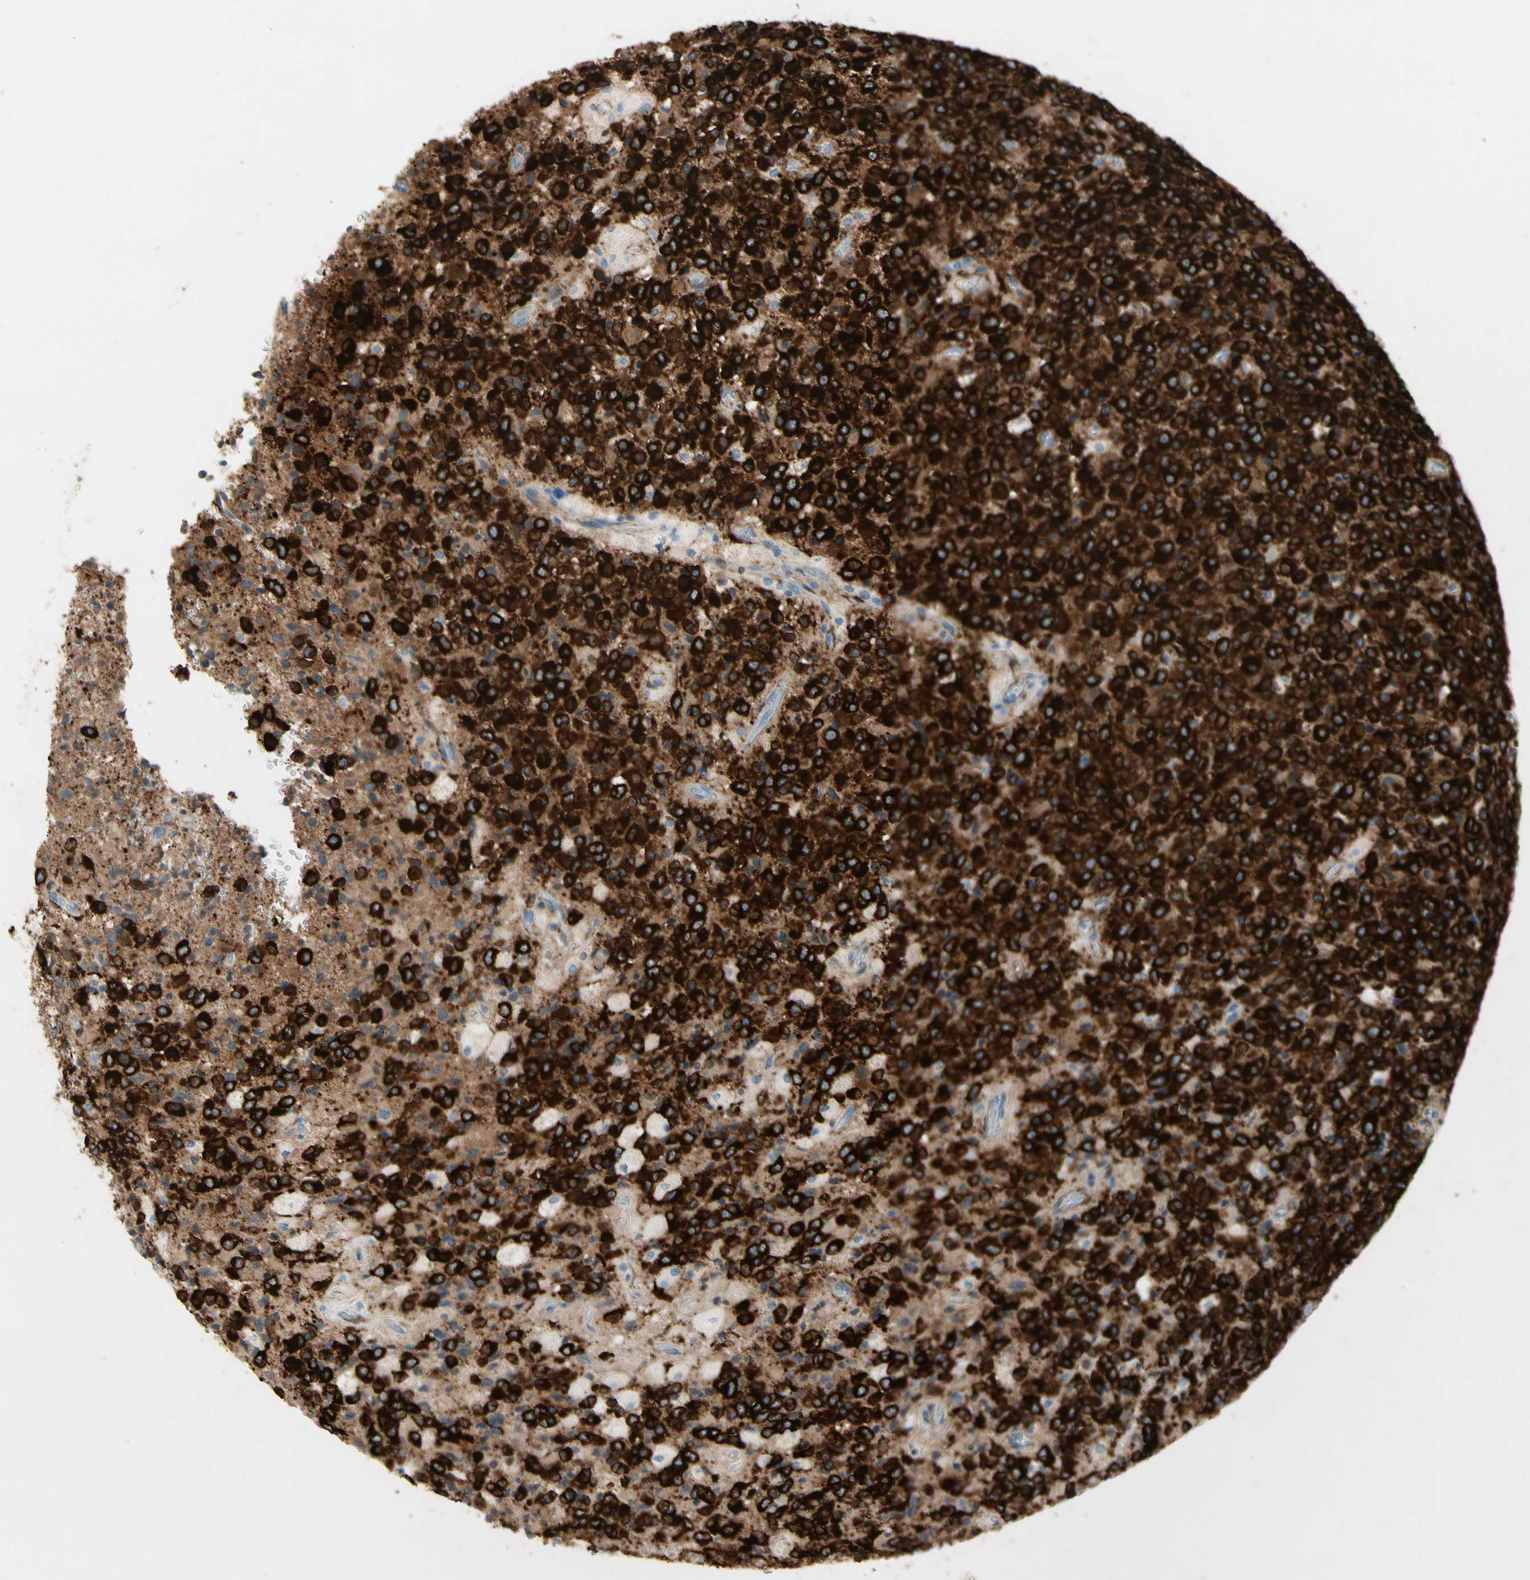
{"staining": {"intensity": "strong", "quantity": ">75%", "location": "cytoplasmic/membranous"}, "tissue": "glioma", "cell_type": "Tumor cells", "image_type": "cancer", "snomed": [{"axis": "morphology", "description": "Glioma, malignant, High grade"}, {"axis": "topography", "description": "pancreas cauda"}], "caption": "Immunohistochemistry (IHC) of human glioma exhibits high levels of strong cytoplasmic/membranous positivity in approximately >75% of tumor cells.", "gene": "MAP2", "patient": {"sex": "male", "age": 60}}